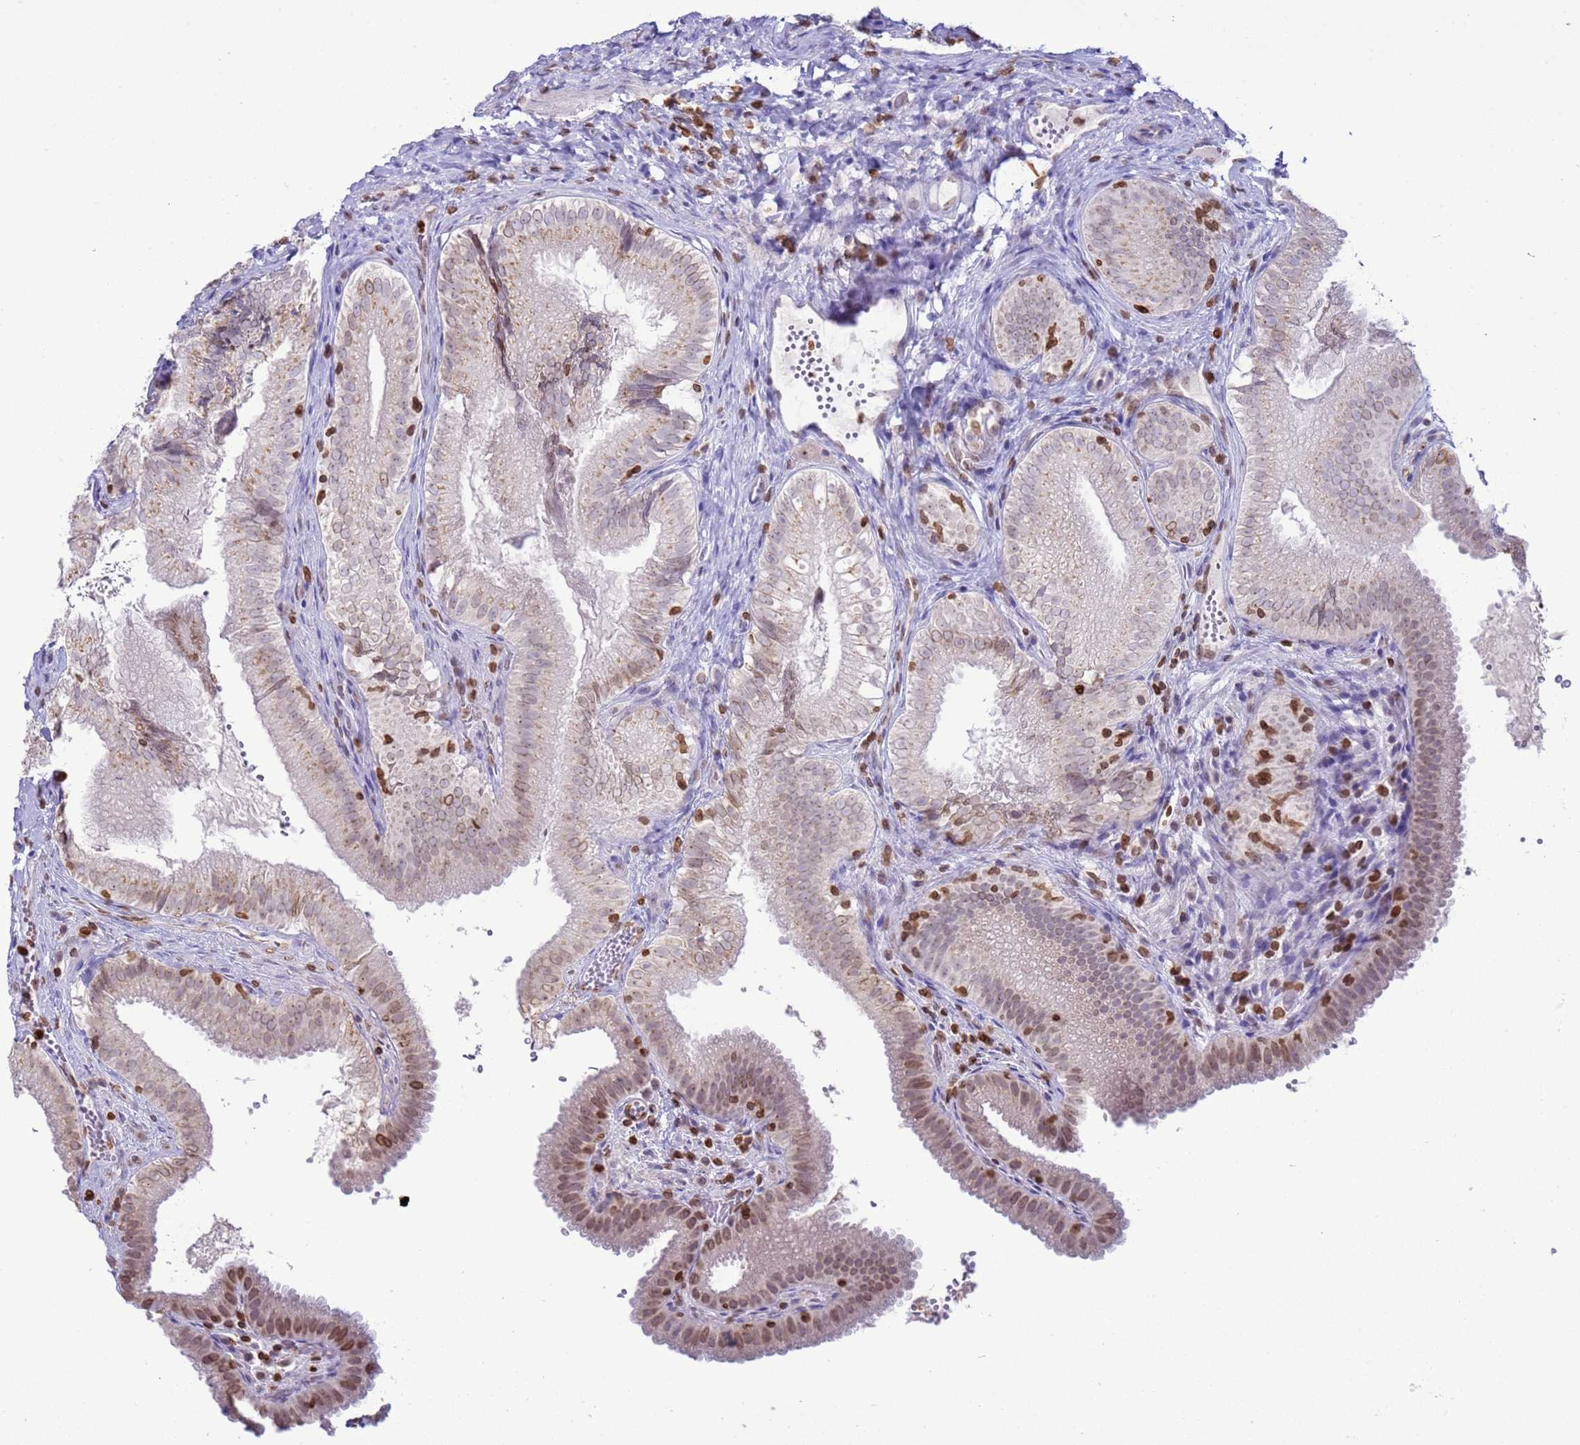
{"staining": {"intensity": "moderate", "quantity": "<25%", "location": "cytoplasmic/membranous,nuclear"}, "tissue": "gallbladder", "cell_type": "Glandular cells", "image_type": "normal", "snomed": [{"axis": "morphology", "description": "Normal tissue, NOS"}, {"axis": "topography", "description": "Gallbladder"}], "caption": "Protein staining exhibits moderate cytoplasmic/membranous,nuclear expression in approximately <25% of glandular cells in benign gallbladder. The staining was performed using DAB (3,3'-diaminobenzidine), with brown indicating positive protein expression. Nuclei are stained blue with hematoxylin.", "gene": "DHX37", "patient": {"sex": "female", "age": 30}}